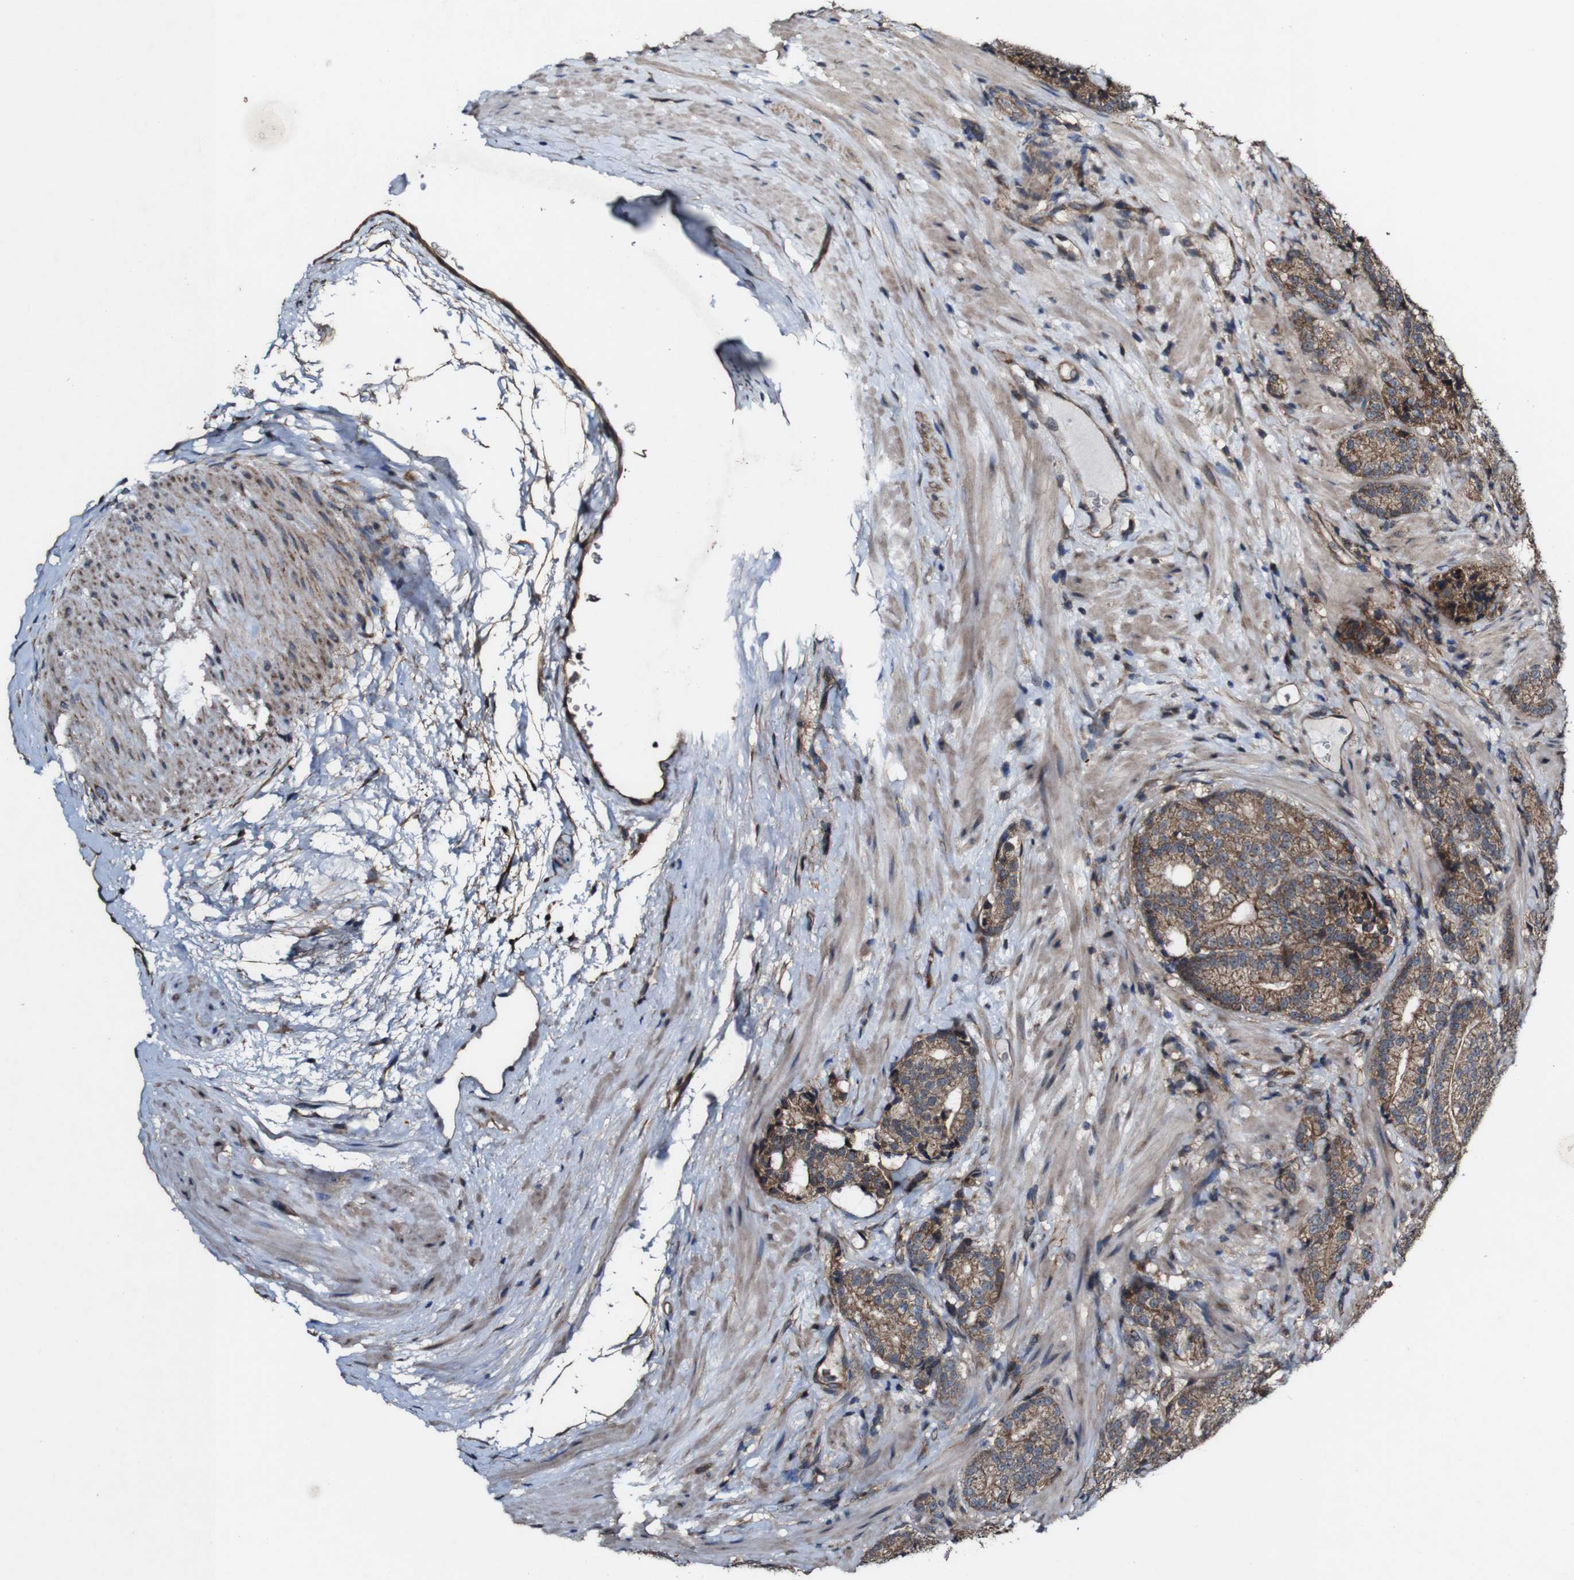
{"staining": {"intensity": "moderate", "quantity": ">75%", "location": "cytoplasmic/membranous"}, "tissue": "prostate cancer", "cell_type": "Tumor cells", "image_type": "cancer", "snomed": [{"axis": "morphology", "description": "Adenocarcinoma, High grade"}, {"axis": "topography", "description": "Prostate"}], "caption": "Protein analysis of prostate cancer tissue reveals moderate cytoplasmic/membranous expression in about >75% of tumor cells.", "gene": "BTN3A3", "patient": {"sex": "male", "age": 61}}